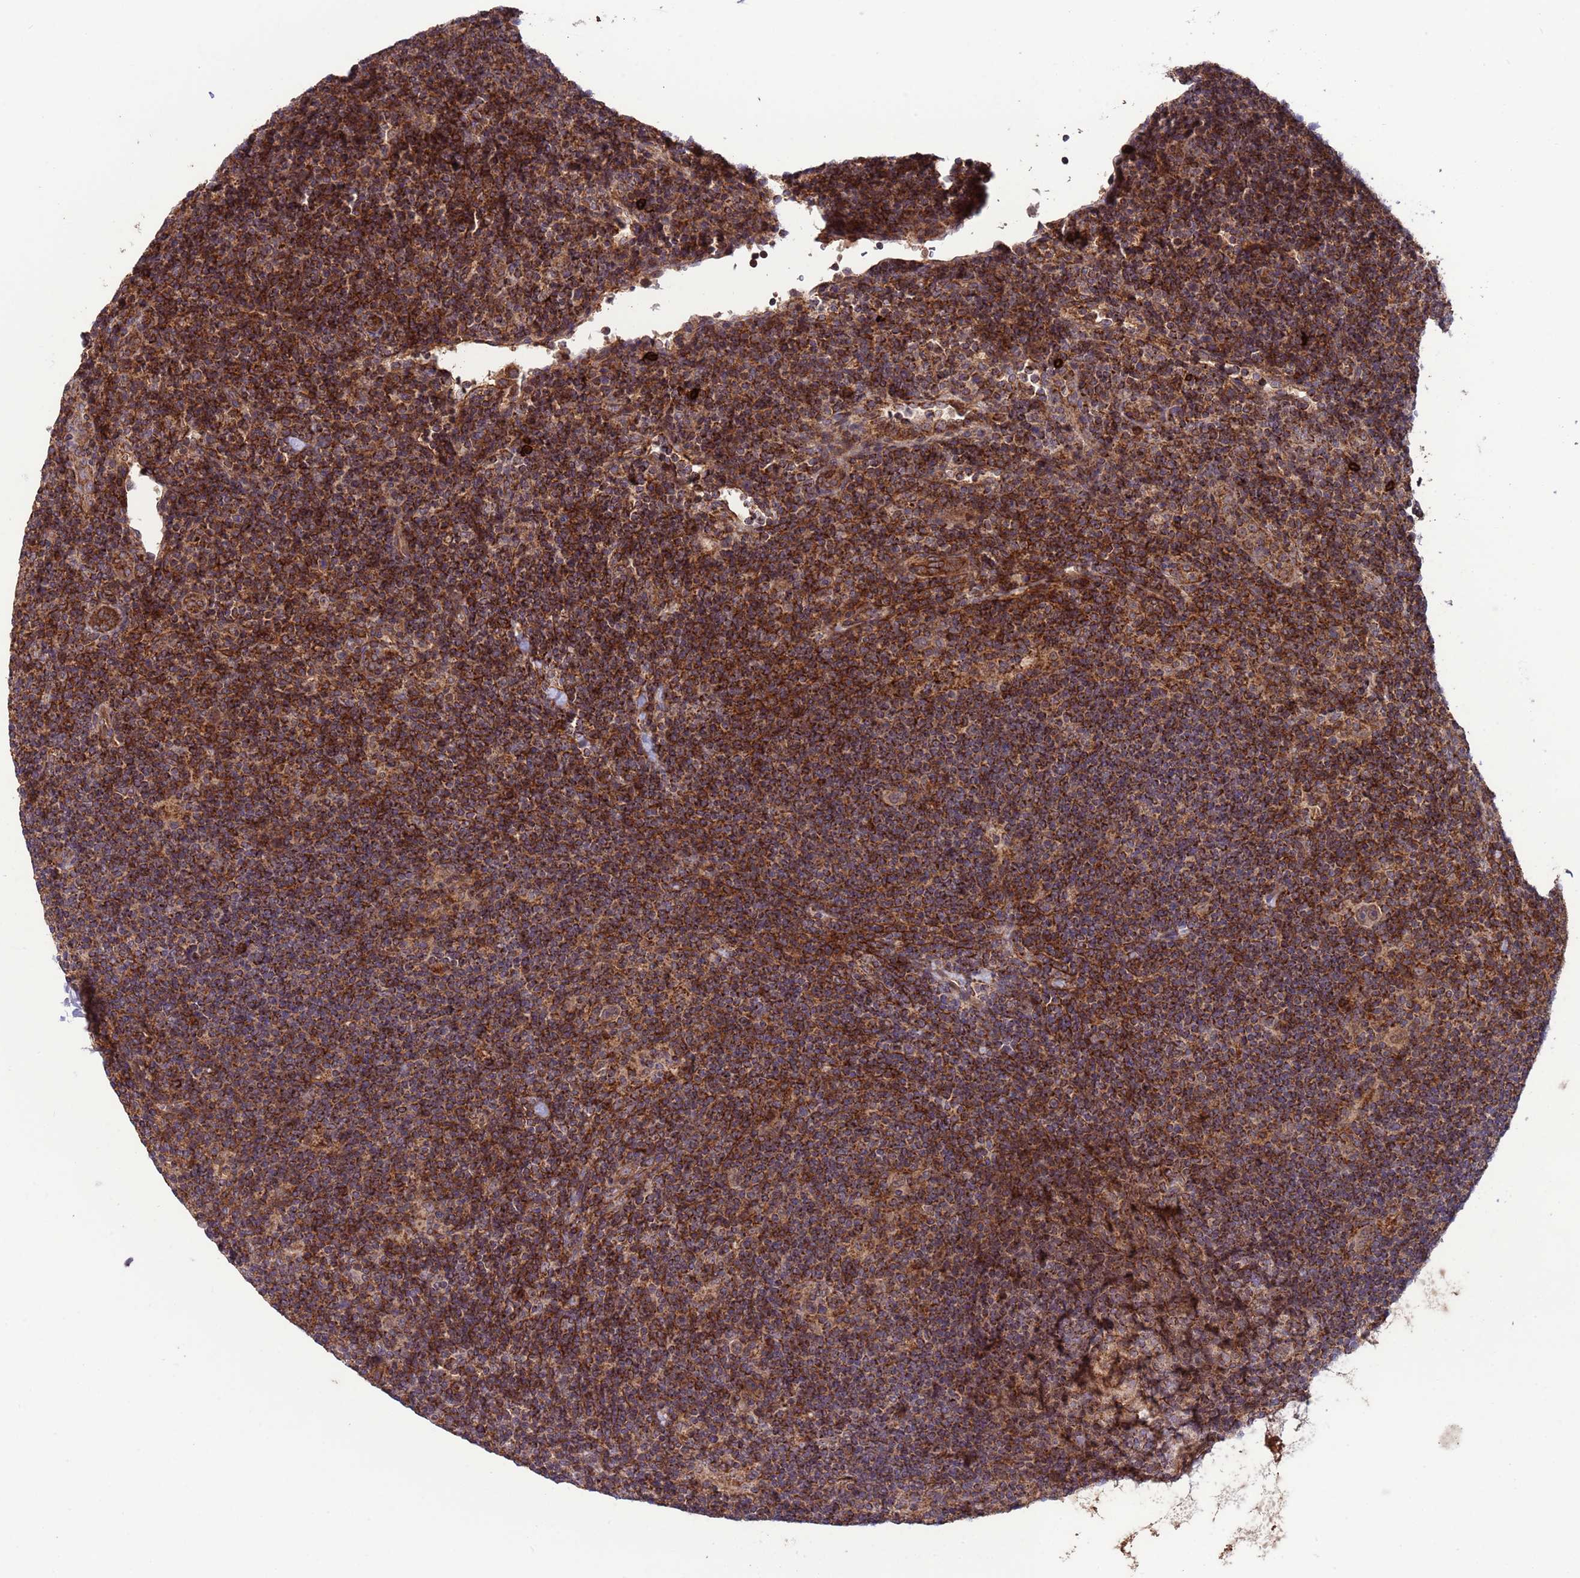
{"staining": {"intensity": "moderate", "quantity": ">75%", "location": "cytoplasmic/membranous"}, "tissue": "lymphoma", "cell_type": "Tumor cells", "image_type": "cancer", "snomed": [{"axis": "morphology", "description": "Hodgkin's disease, NOS"}, {"axis": "topography", "description": "Lymph node"}], "caption": "A histopathology image showing moderate cytoplasmic/membranous expression in approximately >75% of tumor cells in lymphoma, as visualized by brown immunohistochemical staining.", "gene": "ACAD8", "patient": {"sex": "female", "age": 57}}